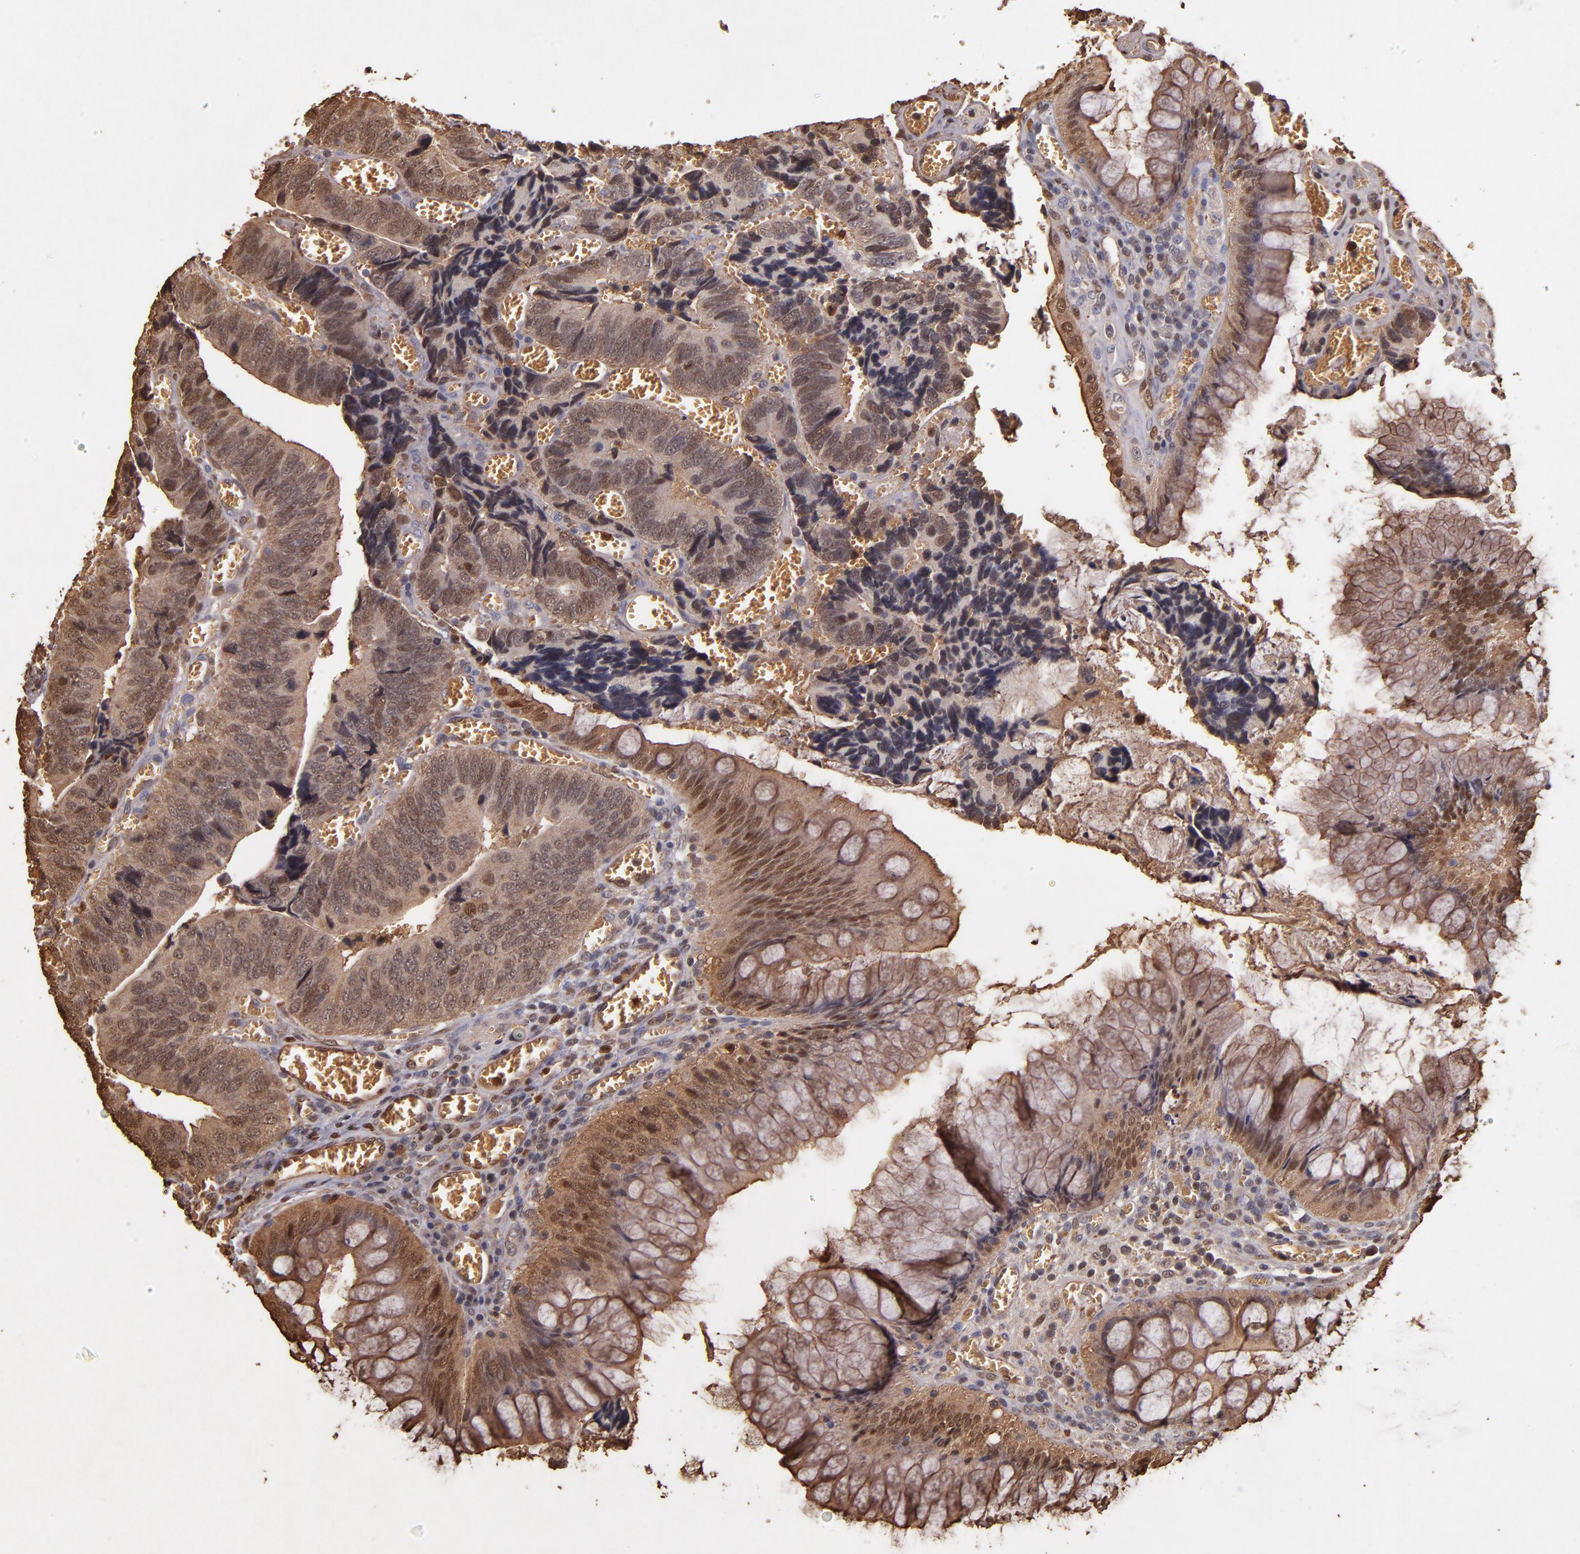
{"staining": {"intensity": "moderate", "quantity": ">75%", "location": "cytoplasmic/membranous,nuclear"}, "tissue": "colorectal cancer", "cell_type": "Tumor cells", "image_type": "cancer", "snomed": [{"axis": "morphology", "description": "Adenocarcinoma, NOS"}, {"axis": "topography", "description": "Colon"}], "caption": "Moderate cytoplasmic/membranous and nuclear staining is identified in about >75% of tumor cells in adenocarcinoma (colorectal). The staining was performed using DAB, with brown indicating positive protein expression. Nuclei are stained blue with hematoxylin.", "gene": "S100A6", "patient": {"sex": "male", "age": 72}}